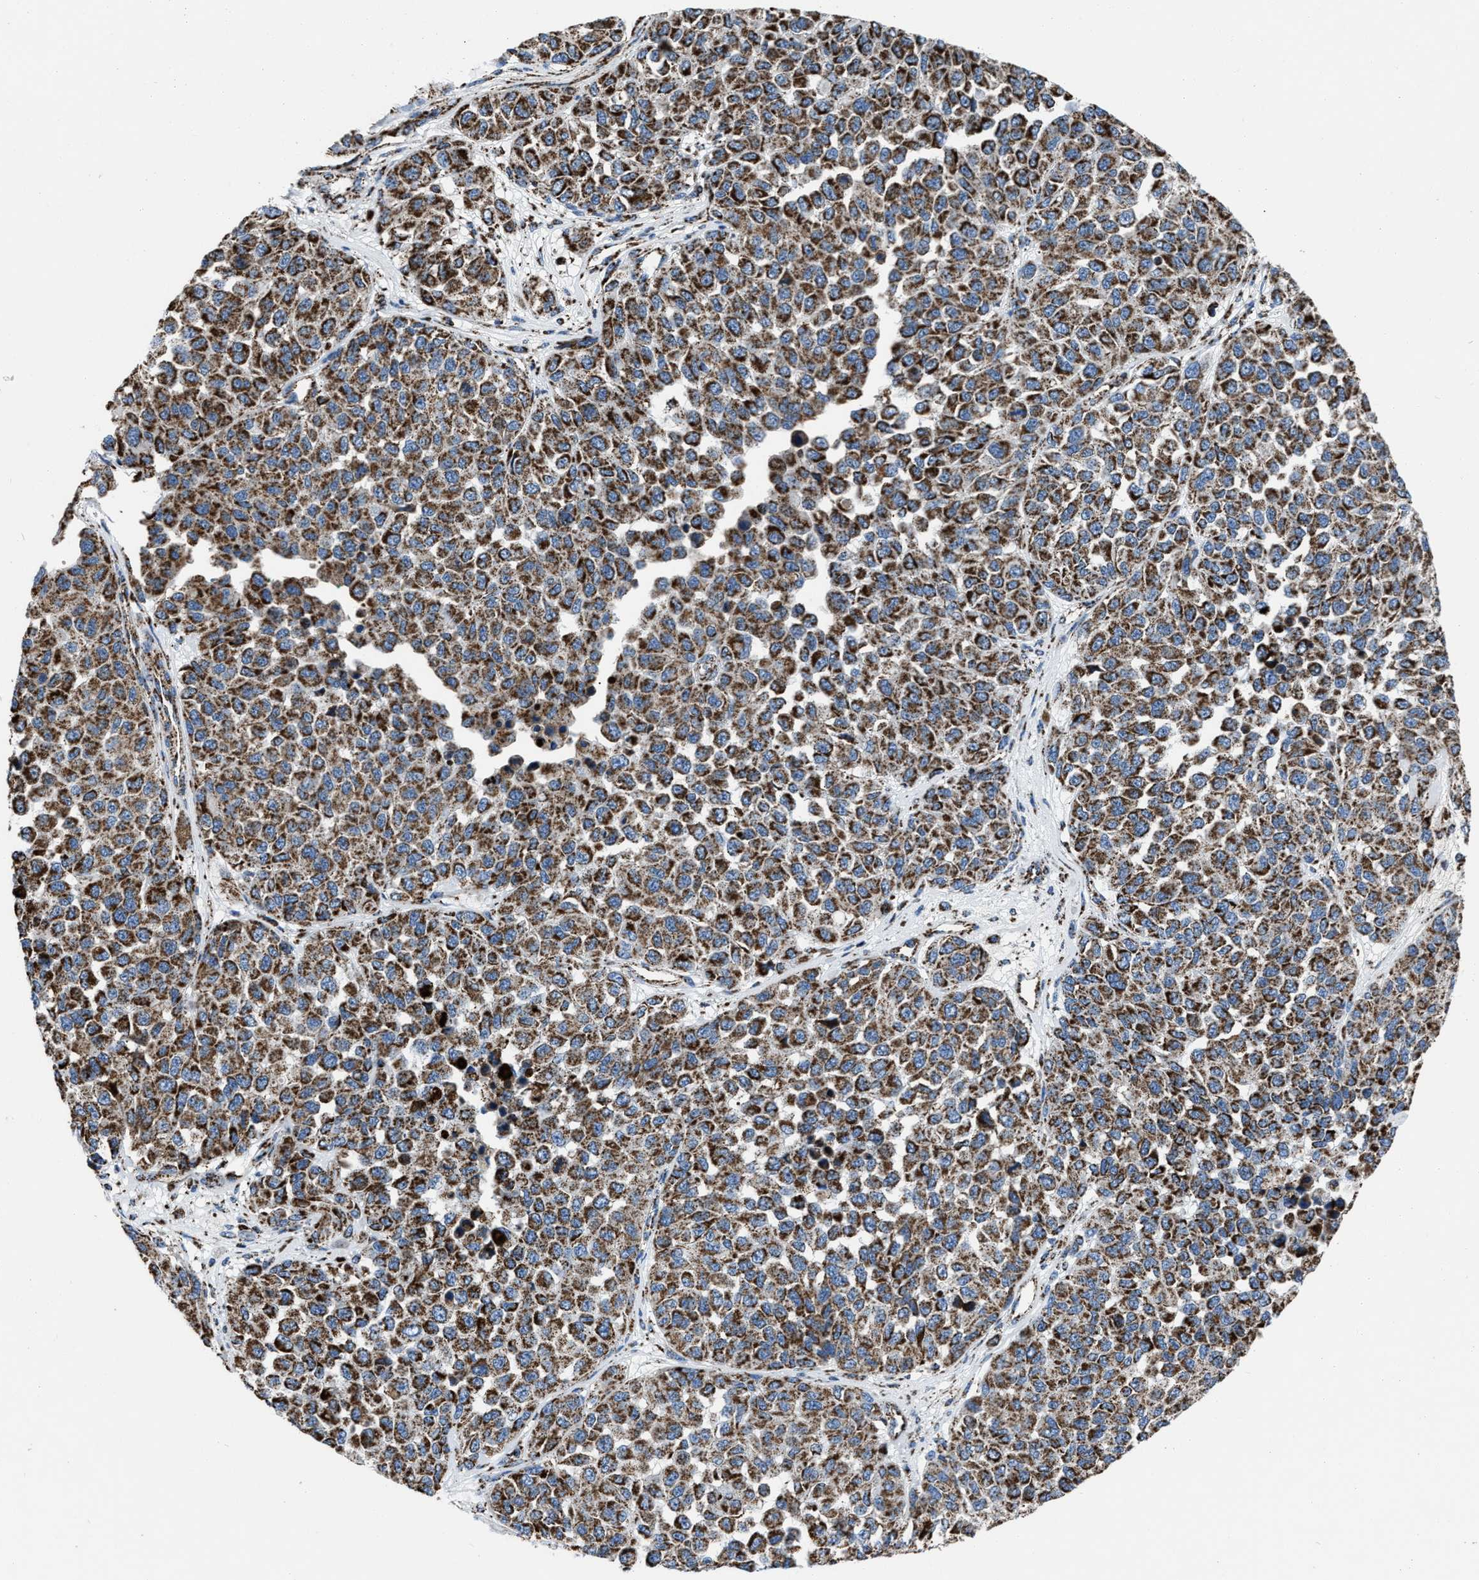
{"staining": {"intensity": "moderate", "quantity": ">75%", "location": "cytoplasmic/membranous"}, "tissue": "melanoma", "cell_type": "Tumor cells", "image_type": "cancer", "snomed": [{"axis": "morphology", "description": "Malignant melanoma, NOS"}, {"axis": "topography", "description": "Skin"}], "caption": "Moderate cytoplasmic/membranous expression for a protein is appreciated in approximately >75% of tumor cells of melanoma using IHC.", "gene": "NSD3", "patient": {"sex": "male", "age": 62}}